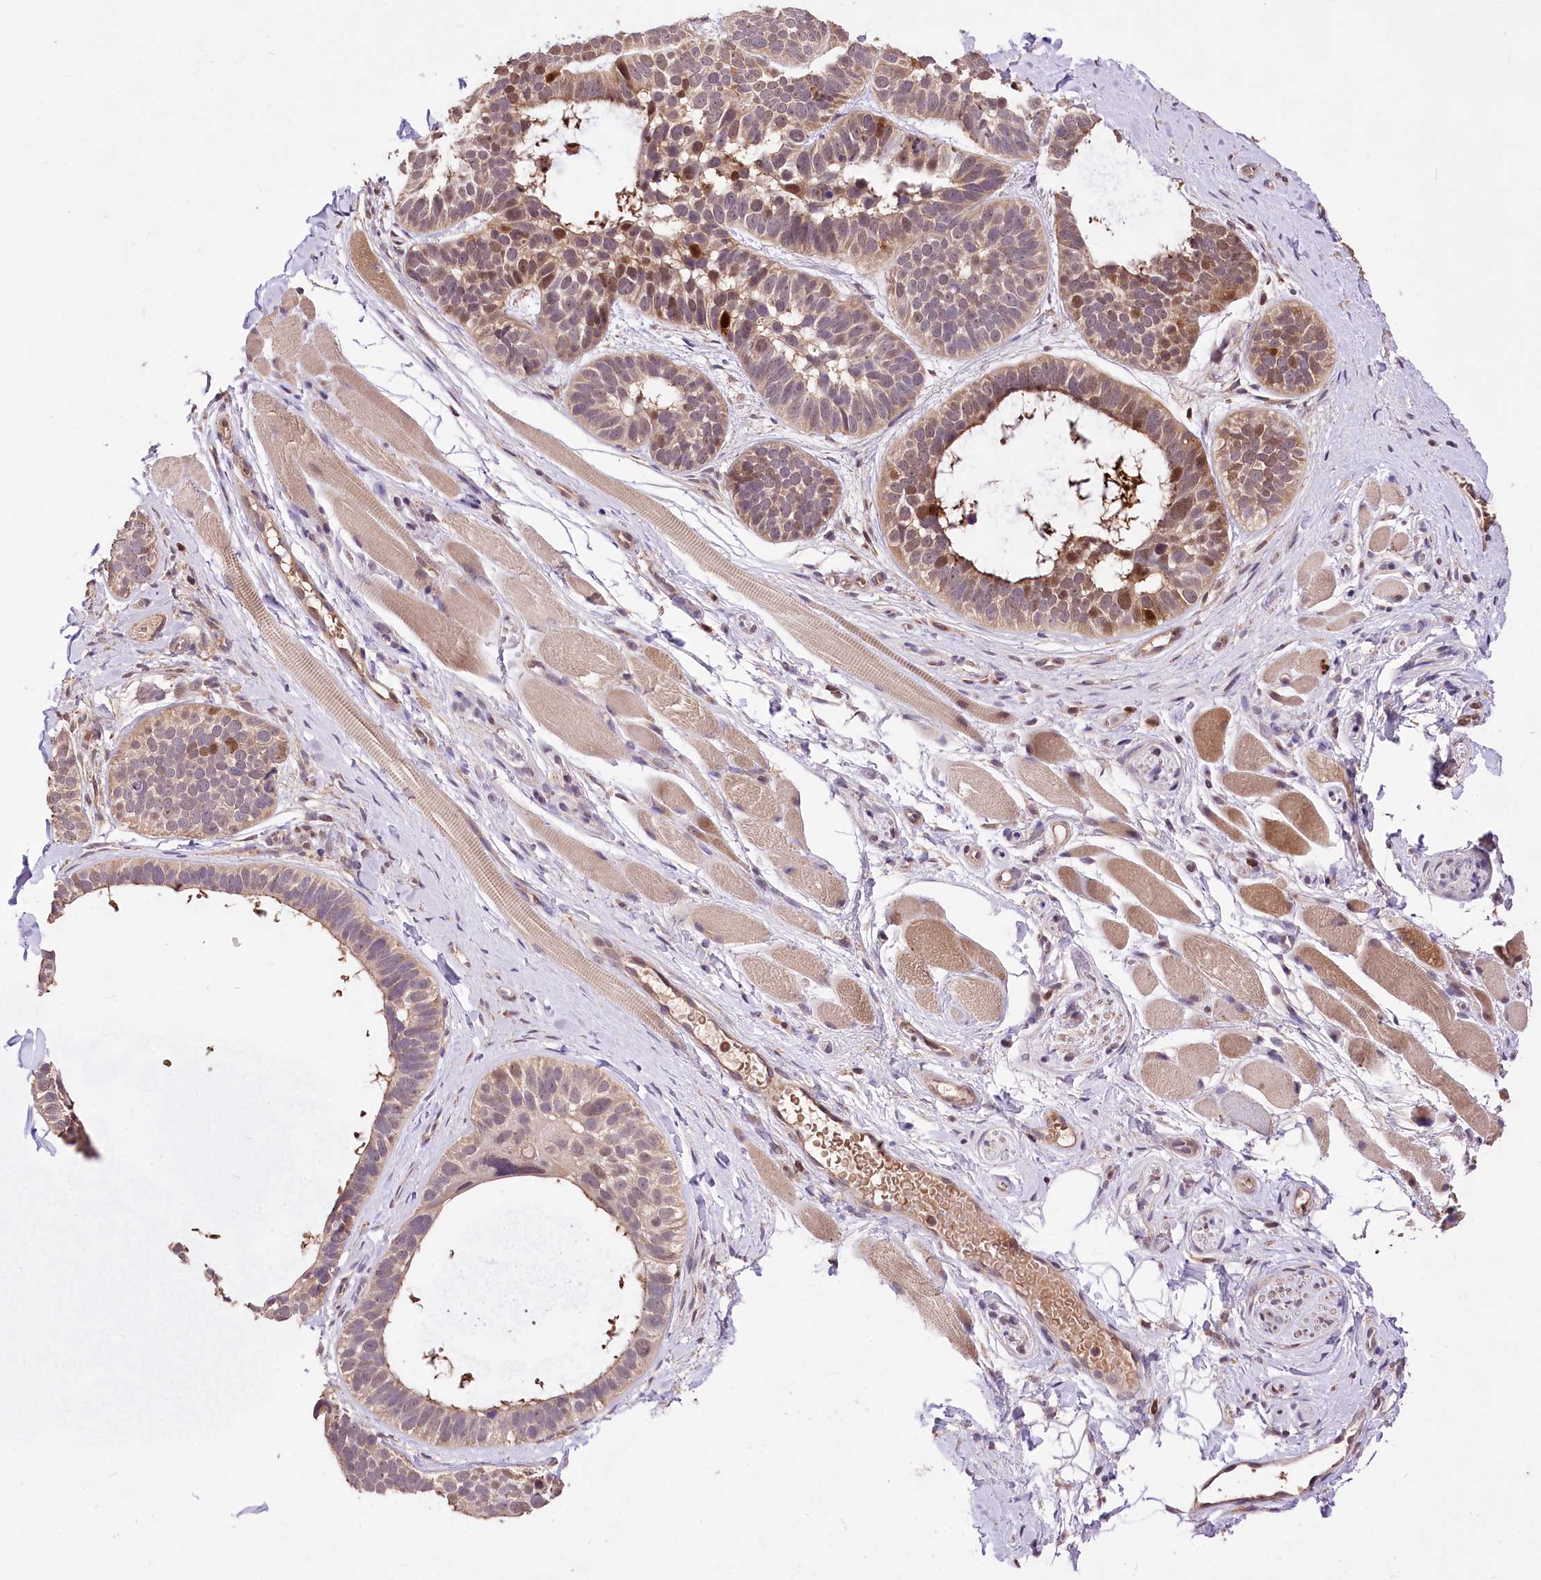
{"staining": {"intensity": "moderate", "quantity": "<25%", "location": "nuclear"}, "tissue": "skin cancer", "cell_type": "Tumor cells", "image_type": "cancer", "snomed": [{"axis": "morphology", "description": "Basal cell carcinoma"}, {"axis": "topography", "description": "Skin"}], "caption": "The histopathology image demonstrates staining of skin cancer, revealing moderate nuclear protein expression (brown color) within tumor cells.", "gene": "SERGEF", "patient": {"sex": "male", "age": 62}}